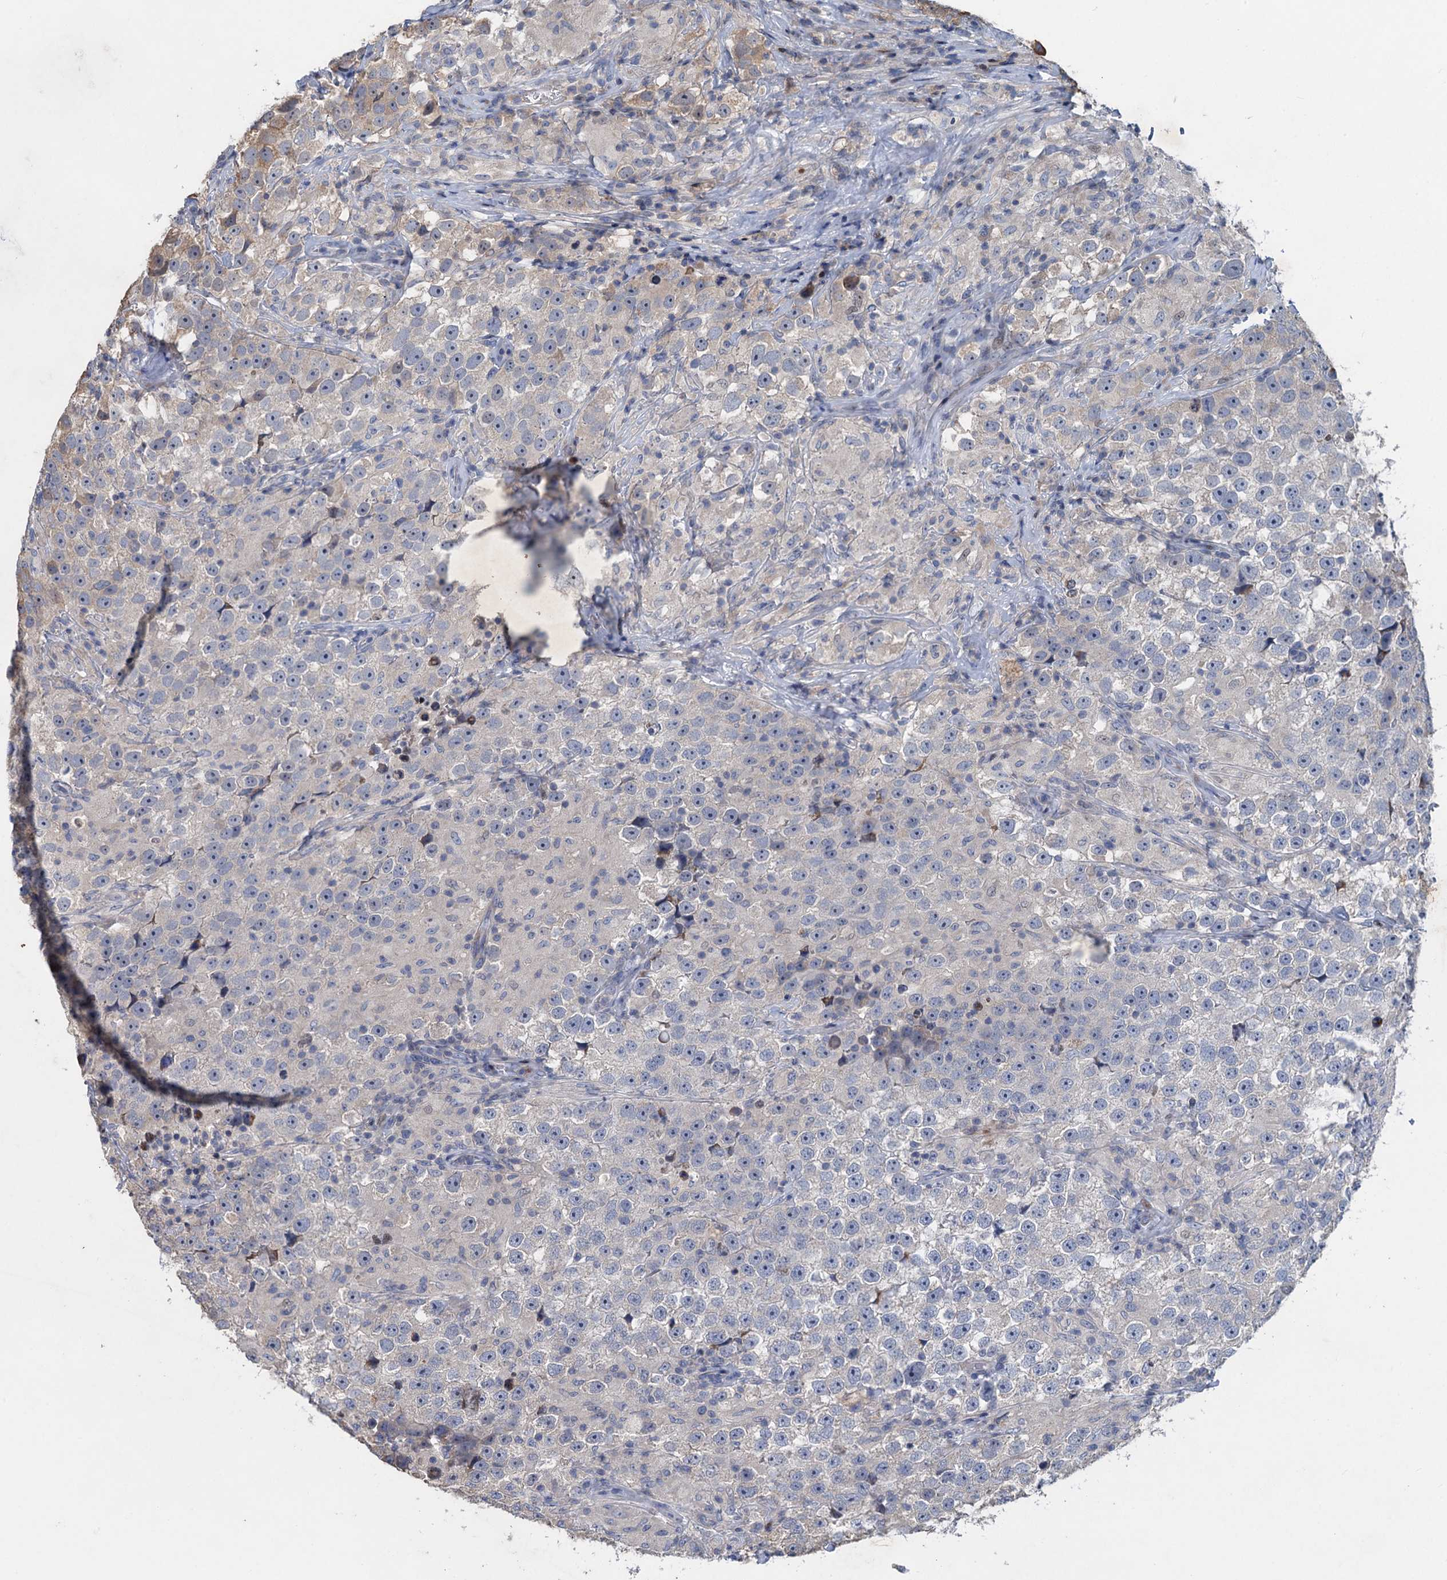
{"staining": {"intensity": "negative", "quantity": "none", "location": "none"}, "tissue": "testis cancer", "cell_type": "Tumor cells", "image_type": "cancer", "snomed": [{"axis": "morphology", "description": "Seminoma, NOS"}, {"axis": "topography", "description": "Testis"}], "caption": "Human testis cancer stained for a protein using immunohistochemistry reveals no staining in tumor cells.", "gene": "ESYT3", "patient": {"sex": "male", "age": 46}}